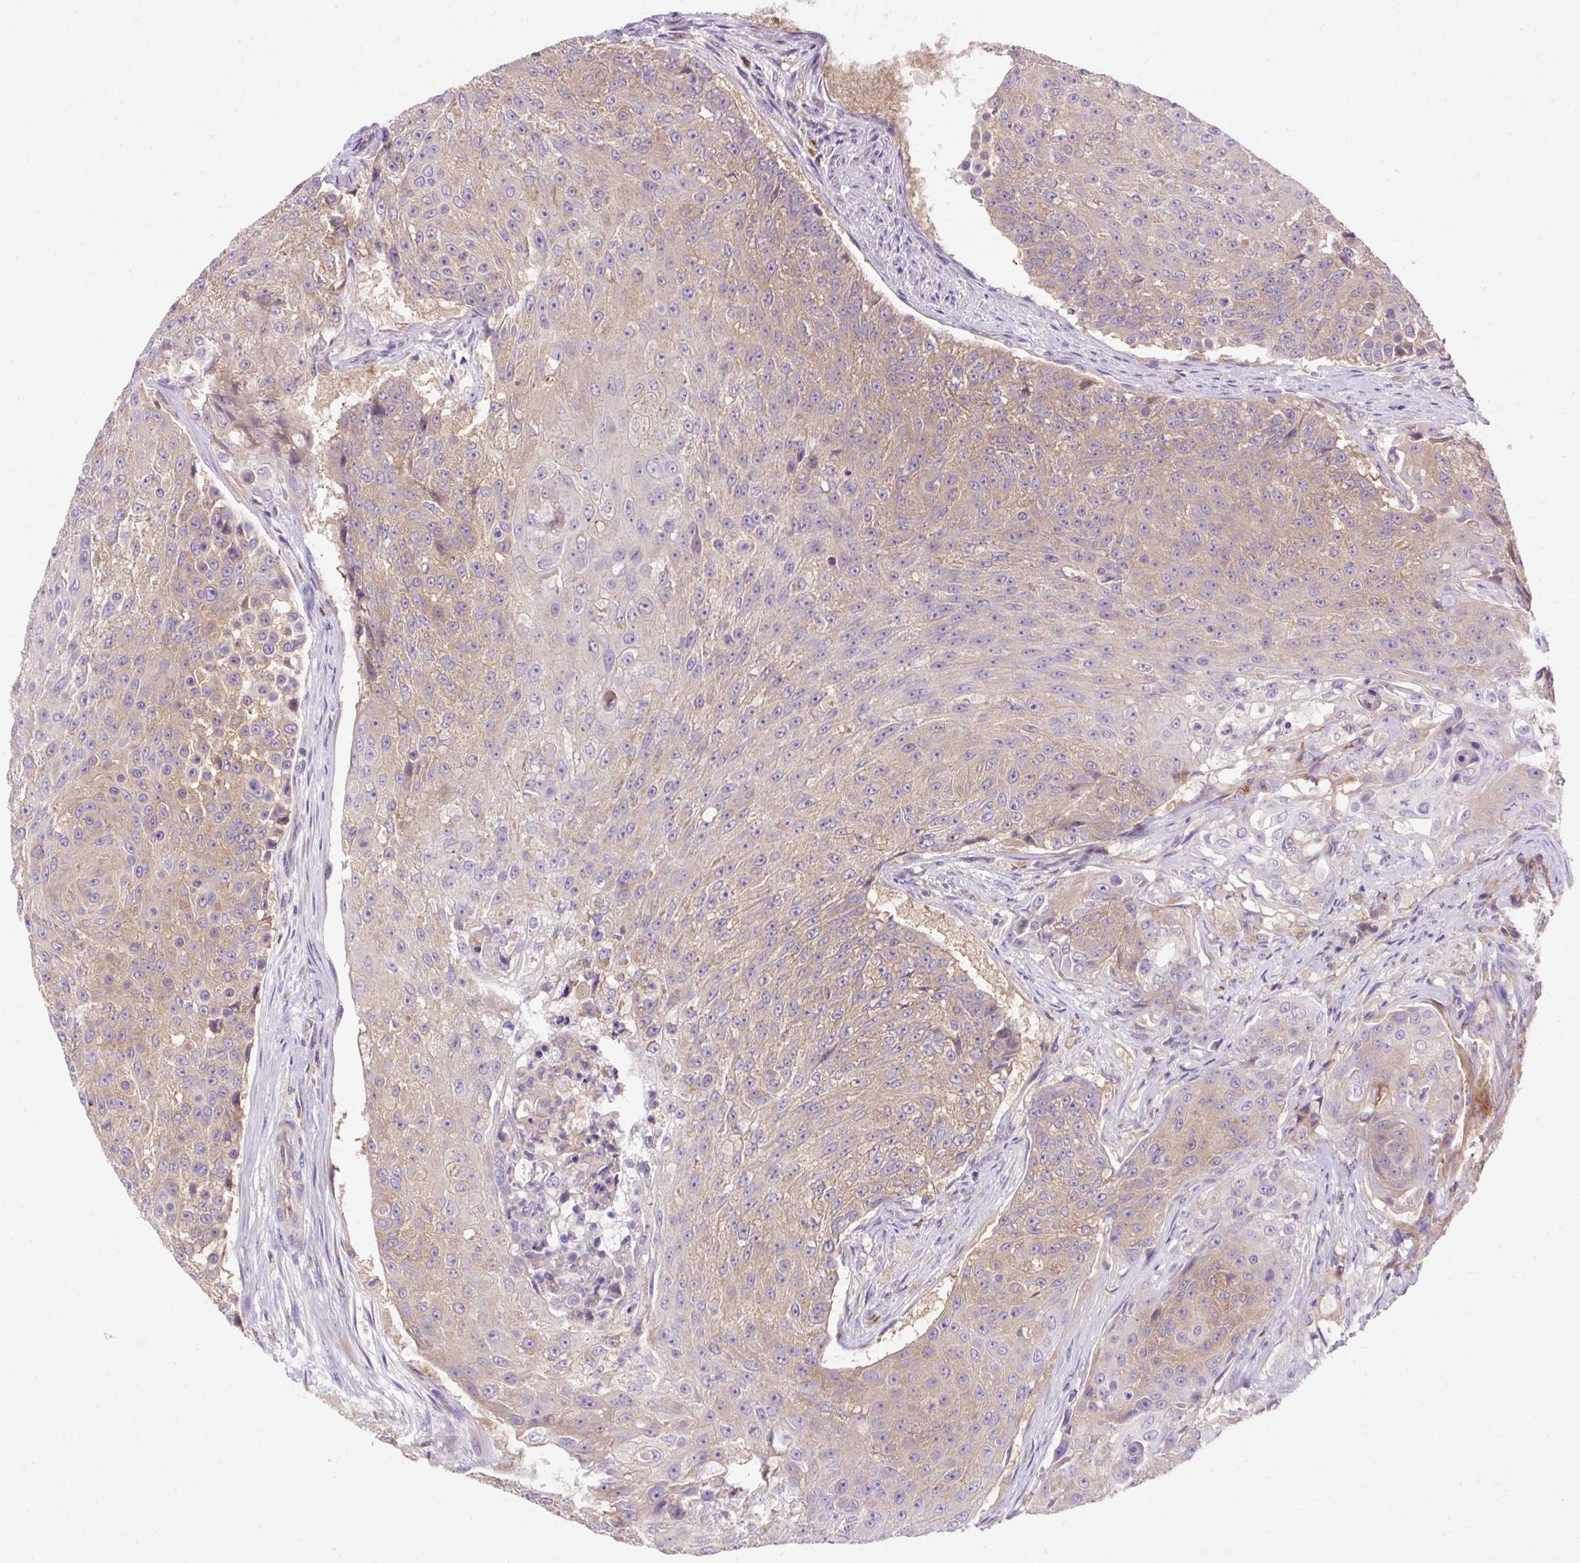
{"staining": {"intensity": "moderate", "quantity": "25%-75%", "location": "cytoplasmic/membranous"}, "tissue": "urothelial cancer", "cell_type": "Tumor cells", "image_type": "cancer", "snomed": [{"axis": "morphology", "description": "Urothelial carcinoma, High grade"}, {"axis": "topography", "description": "Urinary bladder"}], "caption": "Immunohistochemical staining of human high-grade urothelial carcinoma reveals moderate cytoplasmic/membranous protein expression in about 25%-75% of tumor cells.", "gene": "OR4K15", "patient": {"sex": "female", "age": 63}}